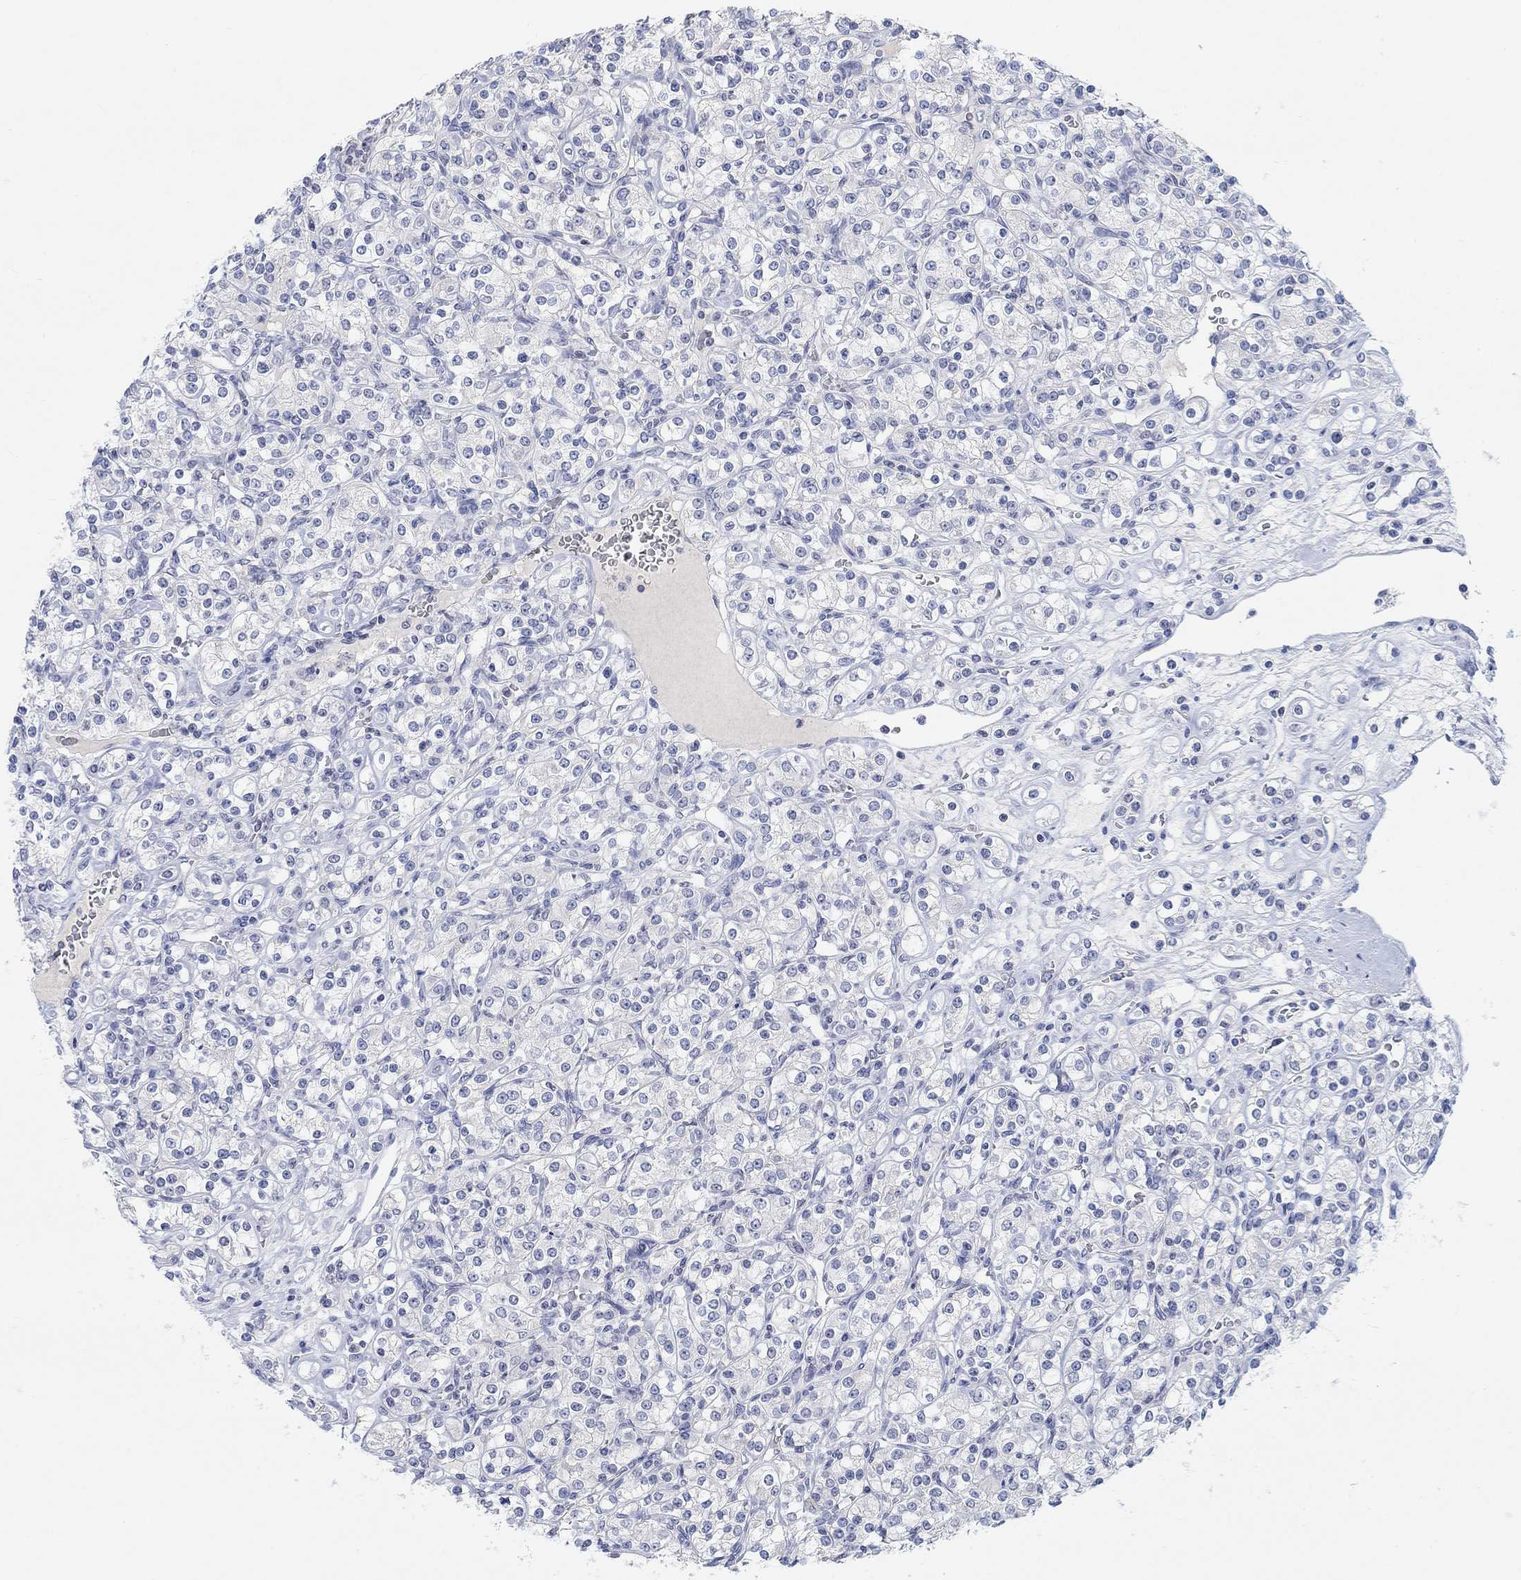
{"staining": {"intensity": "negative", "quantity": "none", "location": "none"}, "tissue": "renal cancer", "cell_type": "Tumor cells", "image_type": "cancer", "snomed": [{"axis": "morphology", "description": "Adenocarcinoma, NOS"}, {"axis": "topography", "description": "Kidney"}], "caption": "Tumor cells show no significant protein positivity in renal cancer. (Brightfield microscopy of DAB immunohistochemistry (IHC) at high magnification).", "gene": "ATP6V1E2", "patient": {"sex": "male", "age": 77}}